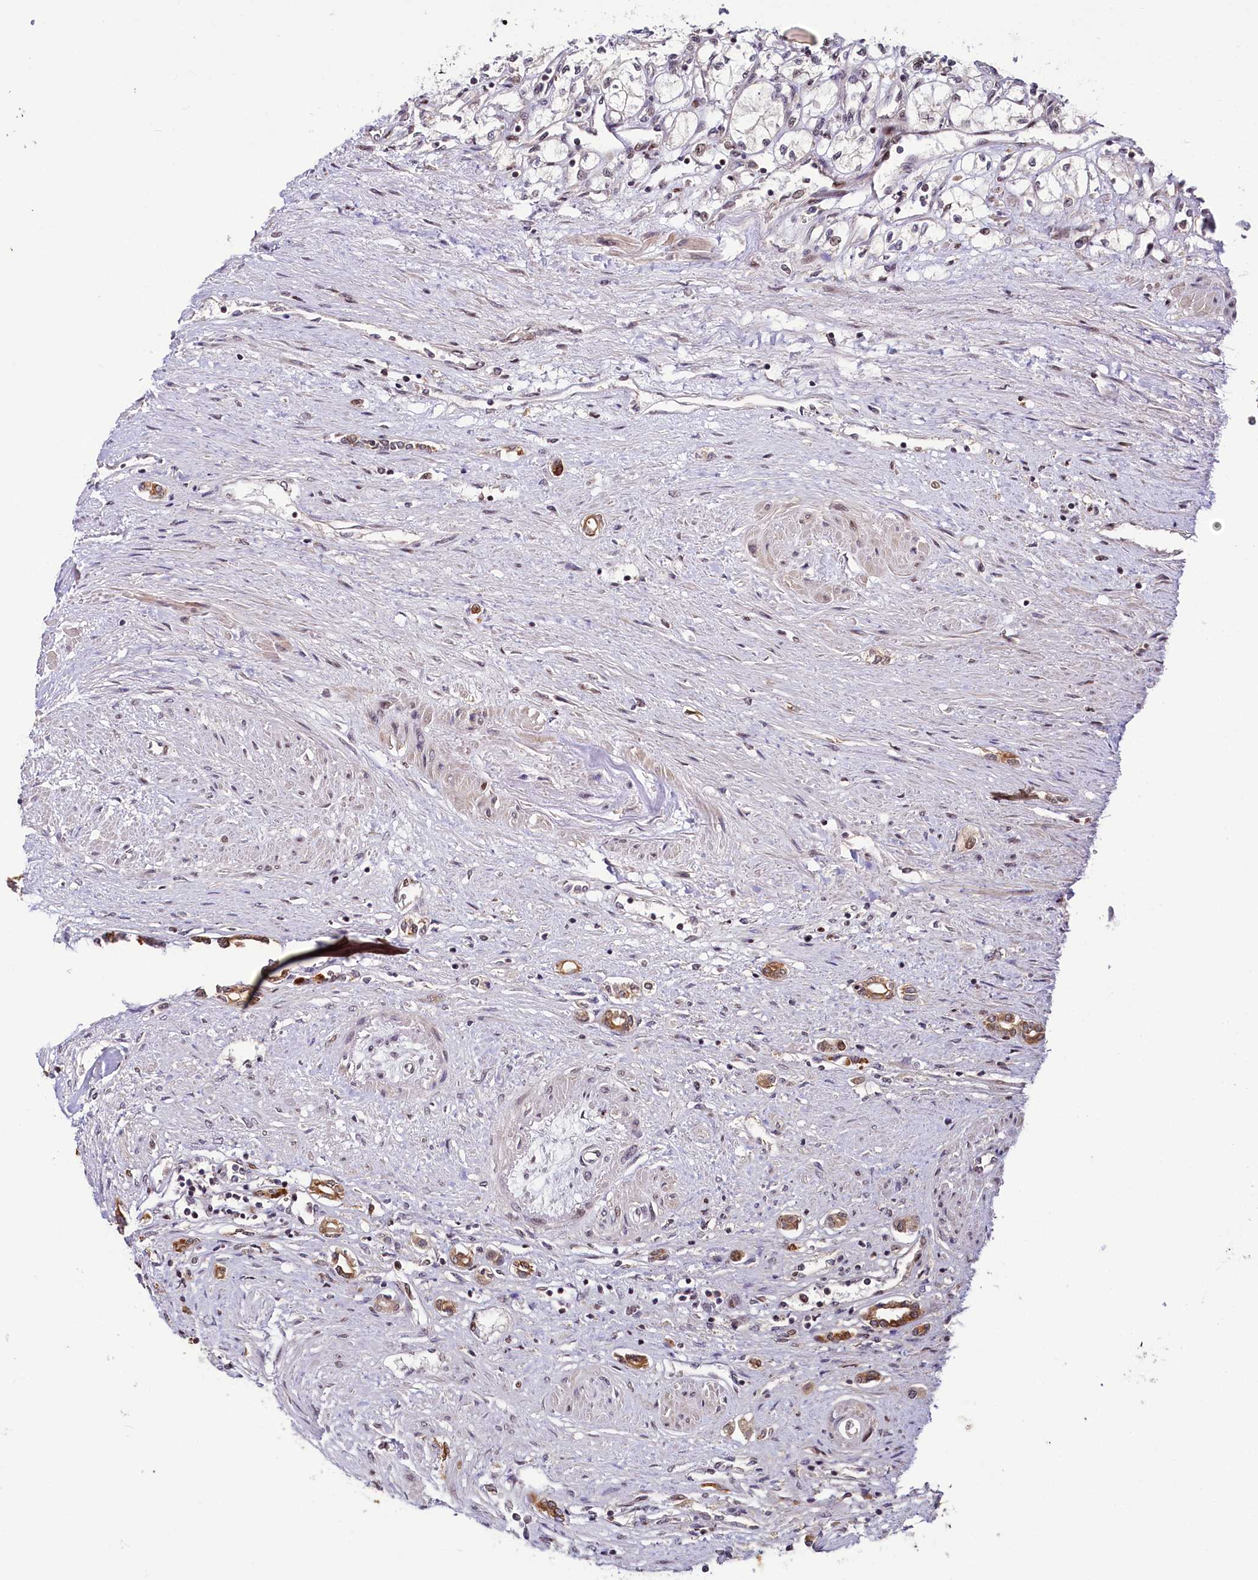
{"staining": {"intensity": "weak", "quantity": "<25%", "location": "nuclear"}, "tissue": "renal cancer", "cell_type": "Tumor cells", "image_type": "cancer", "snomed": [{"axis": "morphology", "description": "Adenocarcinoma, NOS"}, {"axis": "topography", "description": "Kidney"}], "caption": "Micrograph shows no significant protein expression in tumor cells of adenocarcinoma (renal).", "gene": "N4BP2L1", "patient": {"sex": "male", "age": 59}}